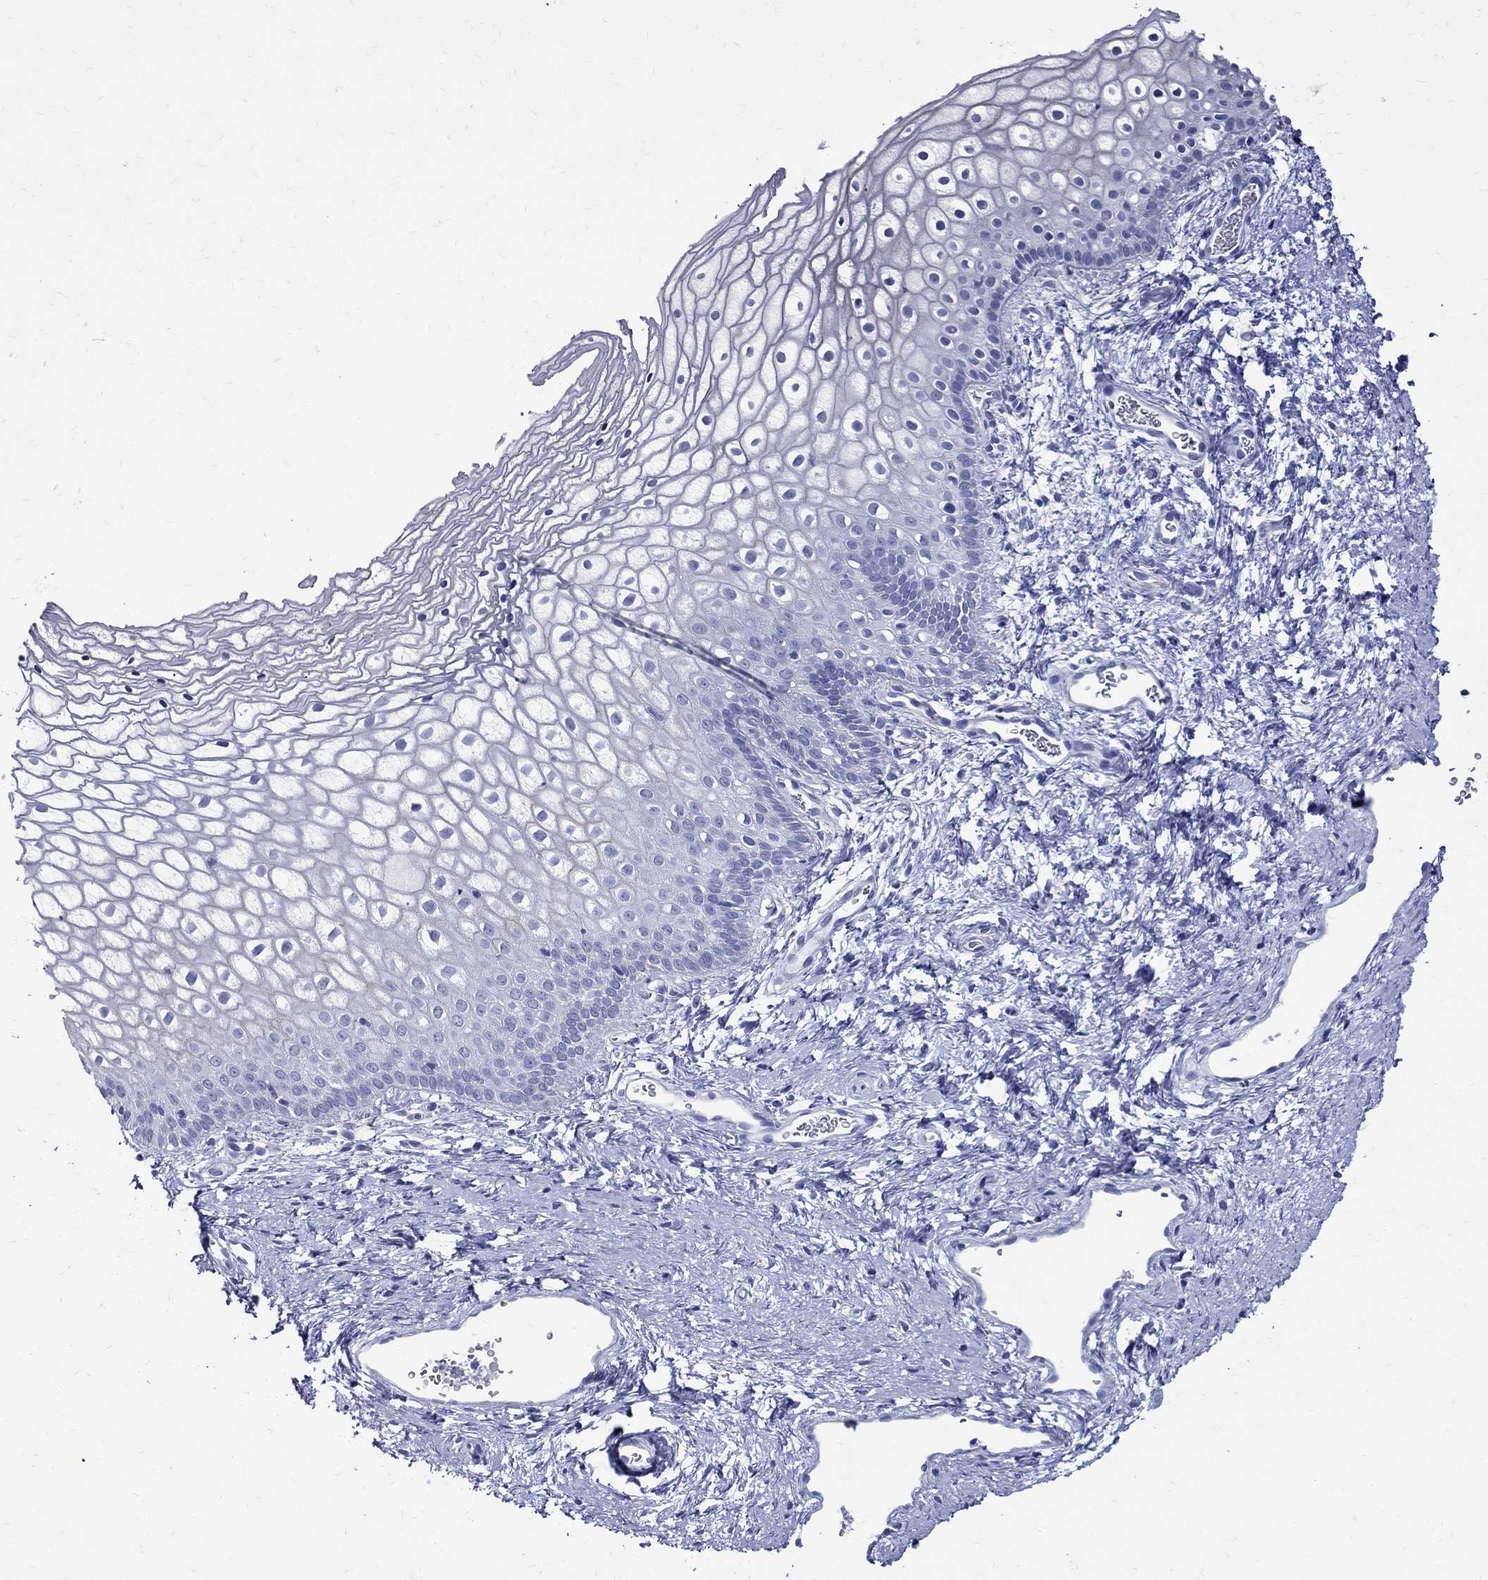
{"staining": {"intensity": "negative", "quantity": "none", "location": "none"}, "tissue": "vagina", "cell_type": "Squamous epithelial cells", "image_type": "normal", "snomed": [{"axis": "morphology", "description": "Normal tissue, NOS"}, {"axis": "topography", "description": "Vagina"}], "caption": "Micrograph shows no protein staining in squamous epithelial cells of normal vagina. (IHC, brightfield microscopy, high magnification).", "gene": "ACE2", "patient": {"sex": "female", "age": 32}}